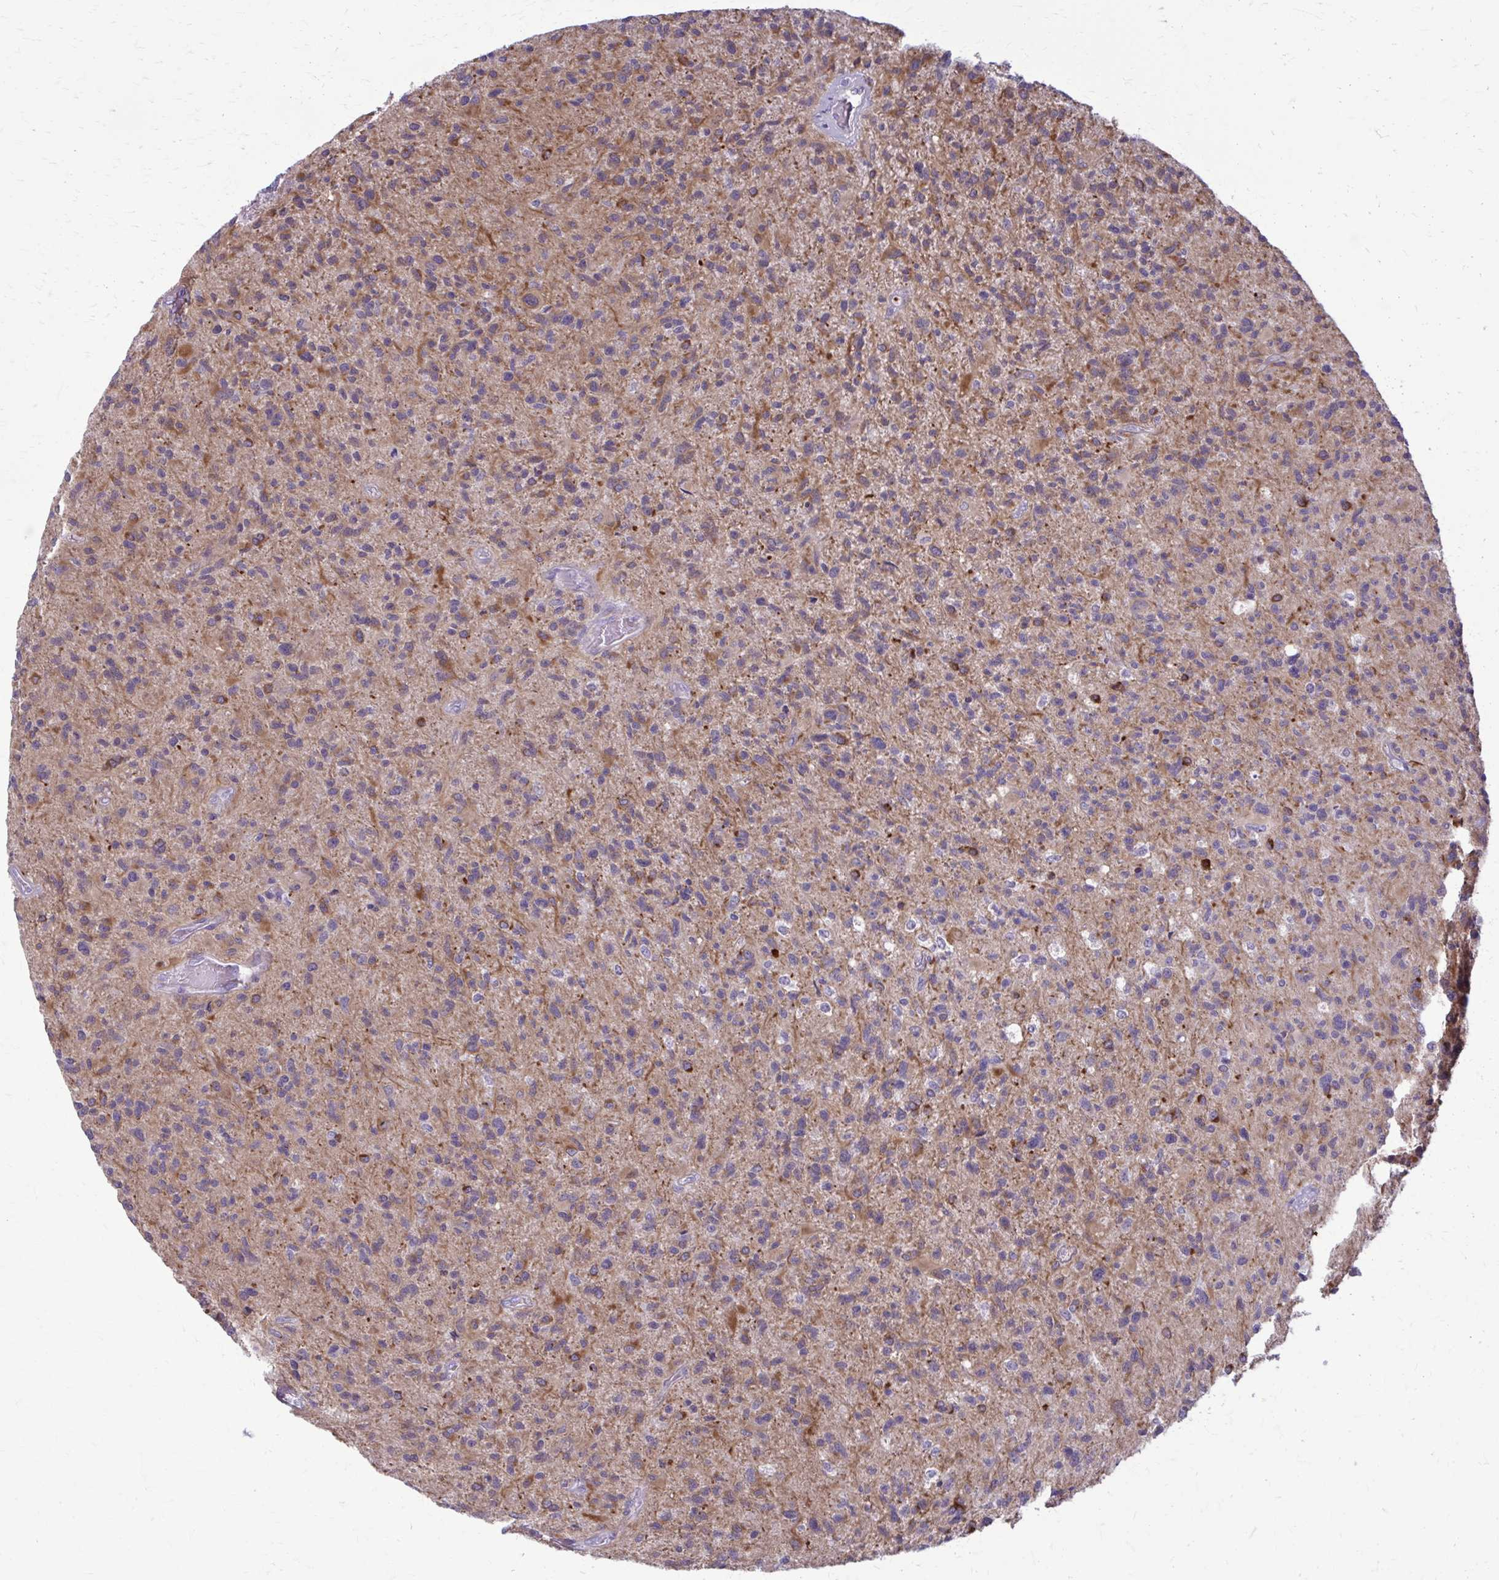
{"staining": {"intensity": "negative", "quantity": "none", "location": "none"}, "tissue": "glioma", "cell_type": "Tumor cells", "image_type": "cancer", "snomed": [{"axis": "morphology", "description": "Glioma, malignant, High grade"}, {"axis": "topography", "description": "Brain"}], "caption": "Immunohistochemistry micrograph of neoplastic tissue: malignant glioma (high-grade) stained with DAB shows no significant protein positivity in tumor cells.", "gene": "NUMBL", "patient": {"sex": "female", "age": 70}}